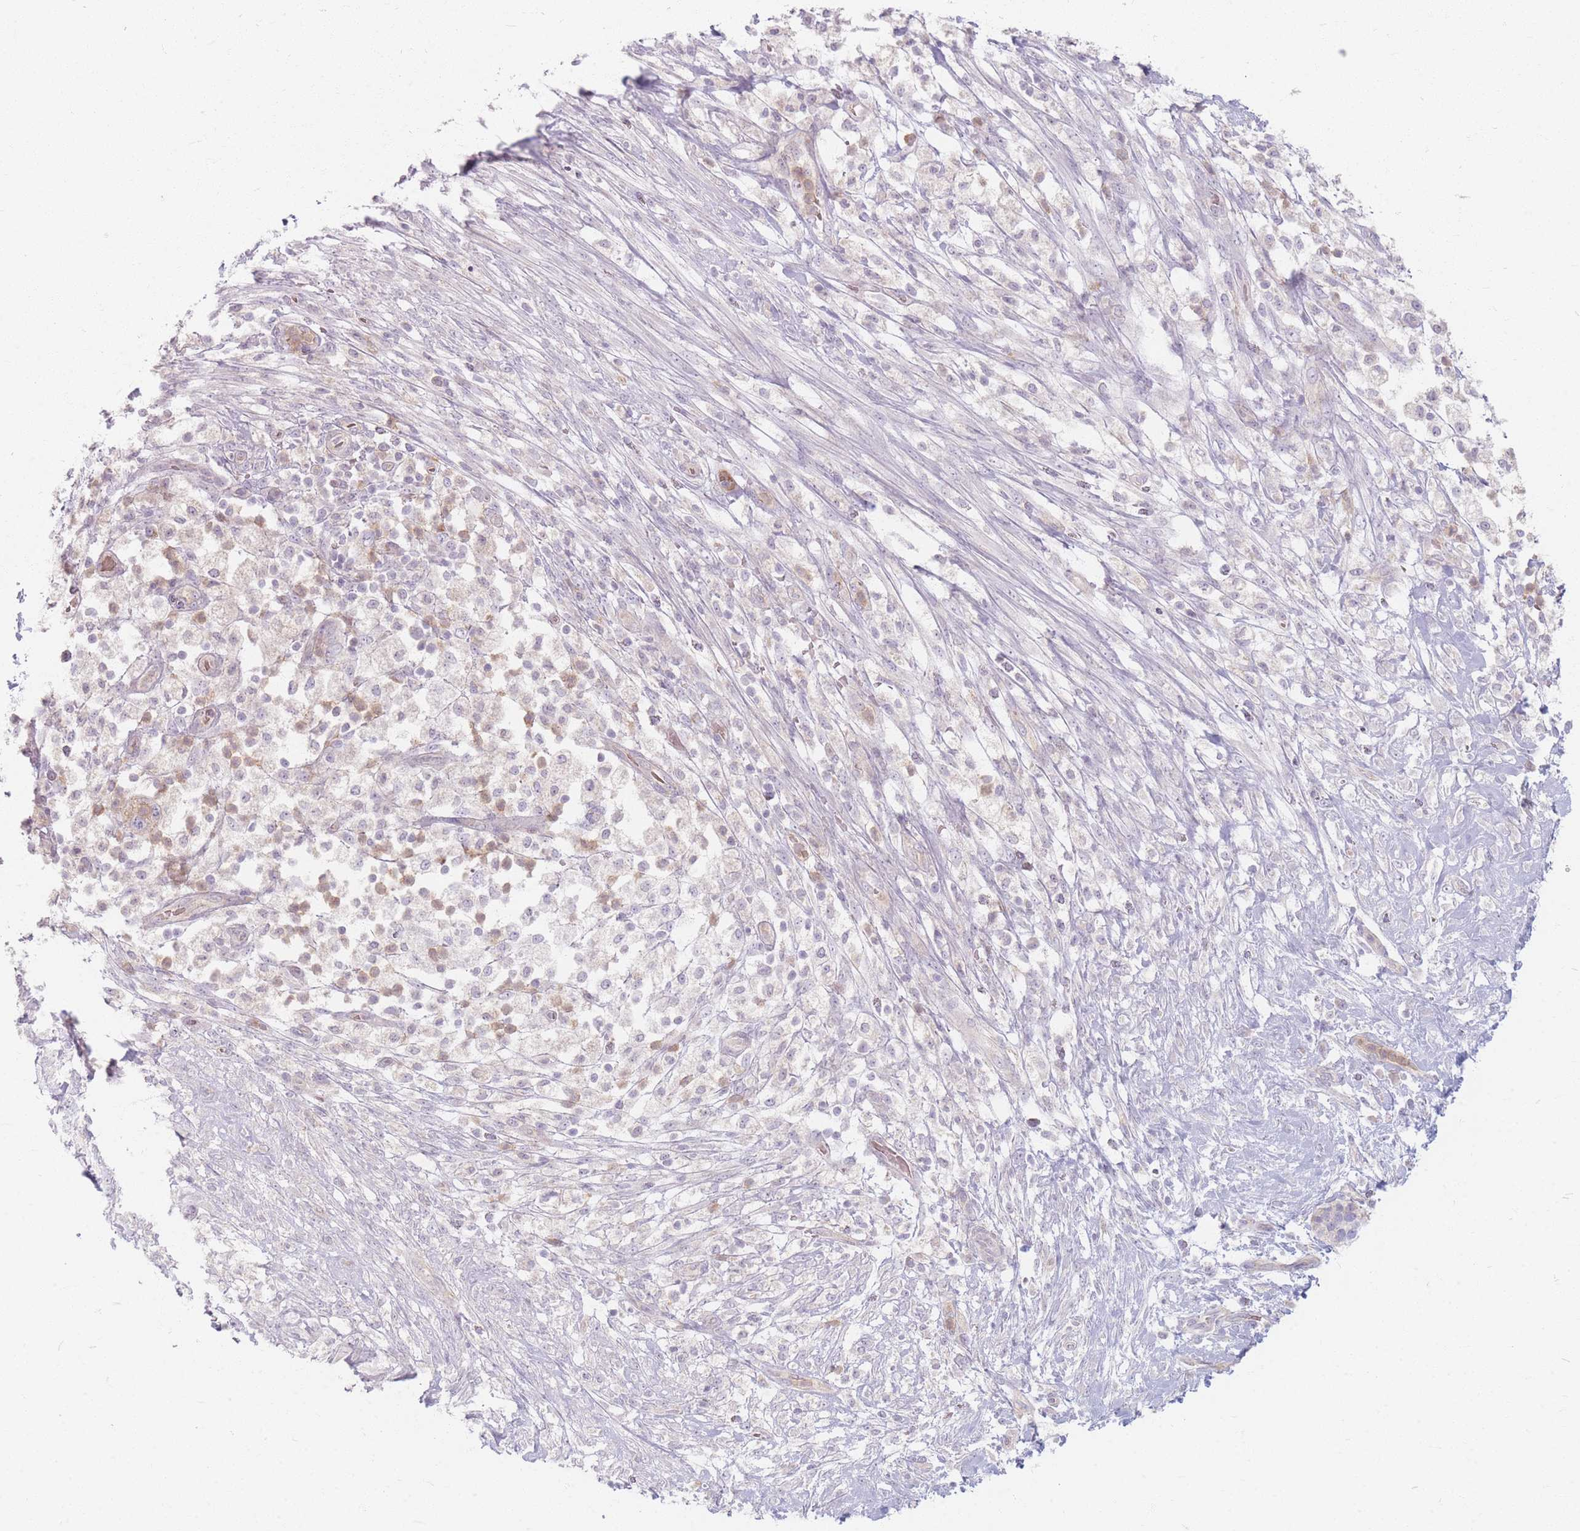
{"staining": {"intensity": "weak", "quantity": "<25%", "location": "cytoplasmic/membranous"}, "tissue": "pancreatic cancer", "cell_type": "Tumor cells", "image_type": "cancer", "snomed": [{"axis": "morphology", "description": "Adenocarcinoma, NOS"}, {"axis": "topography", "description": "Pancreas"}], "caption": "Pancreatic cancer (adenocarcinoma) was stained to show a protein in brown. There is no significant expression in tumor cells.", "gene": "CHCHD7", "patient": {"sex": "female", "age": 72}}